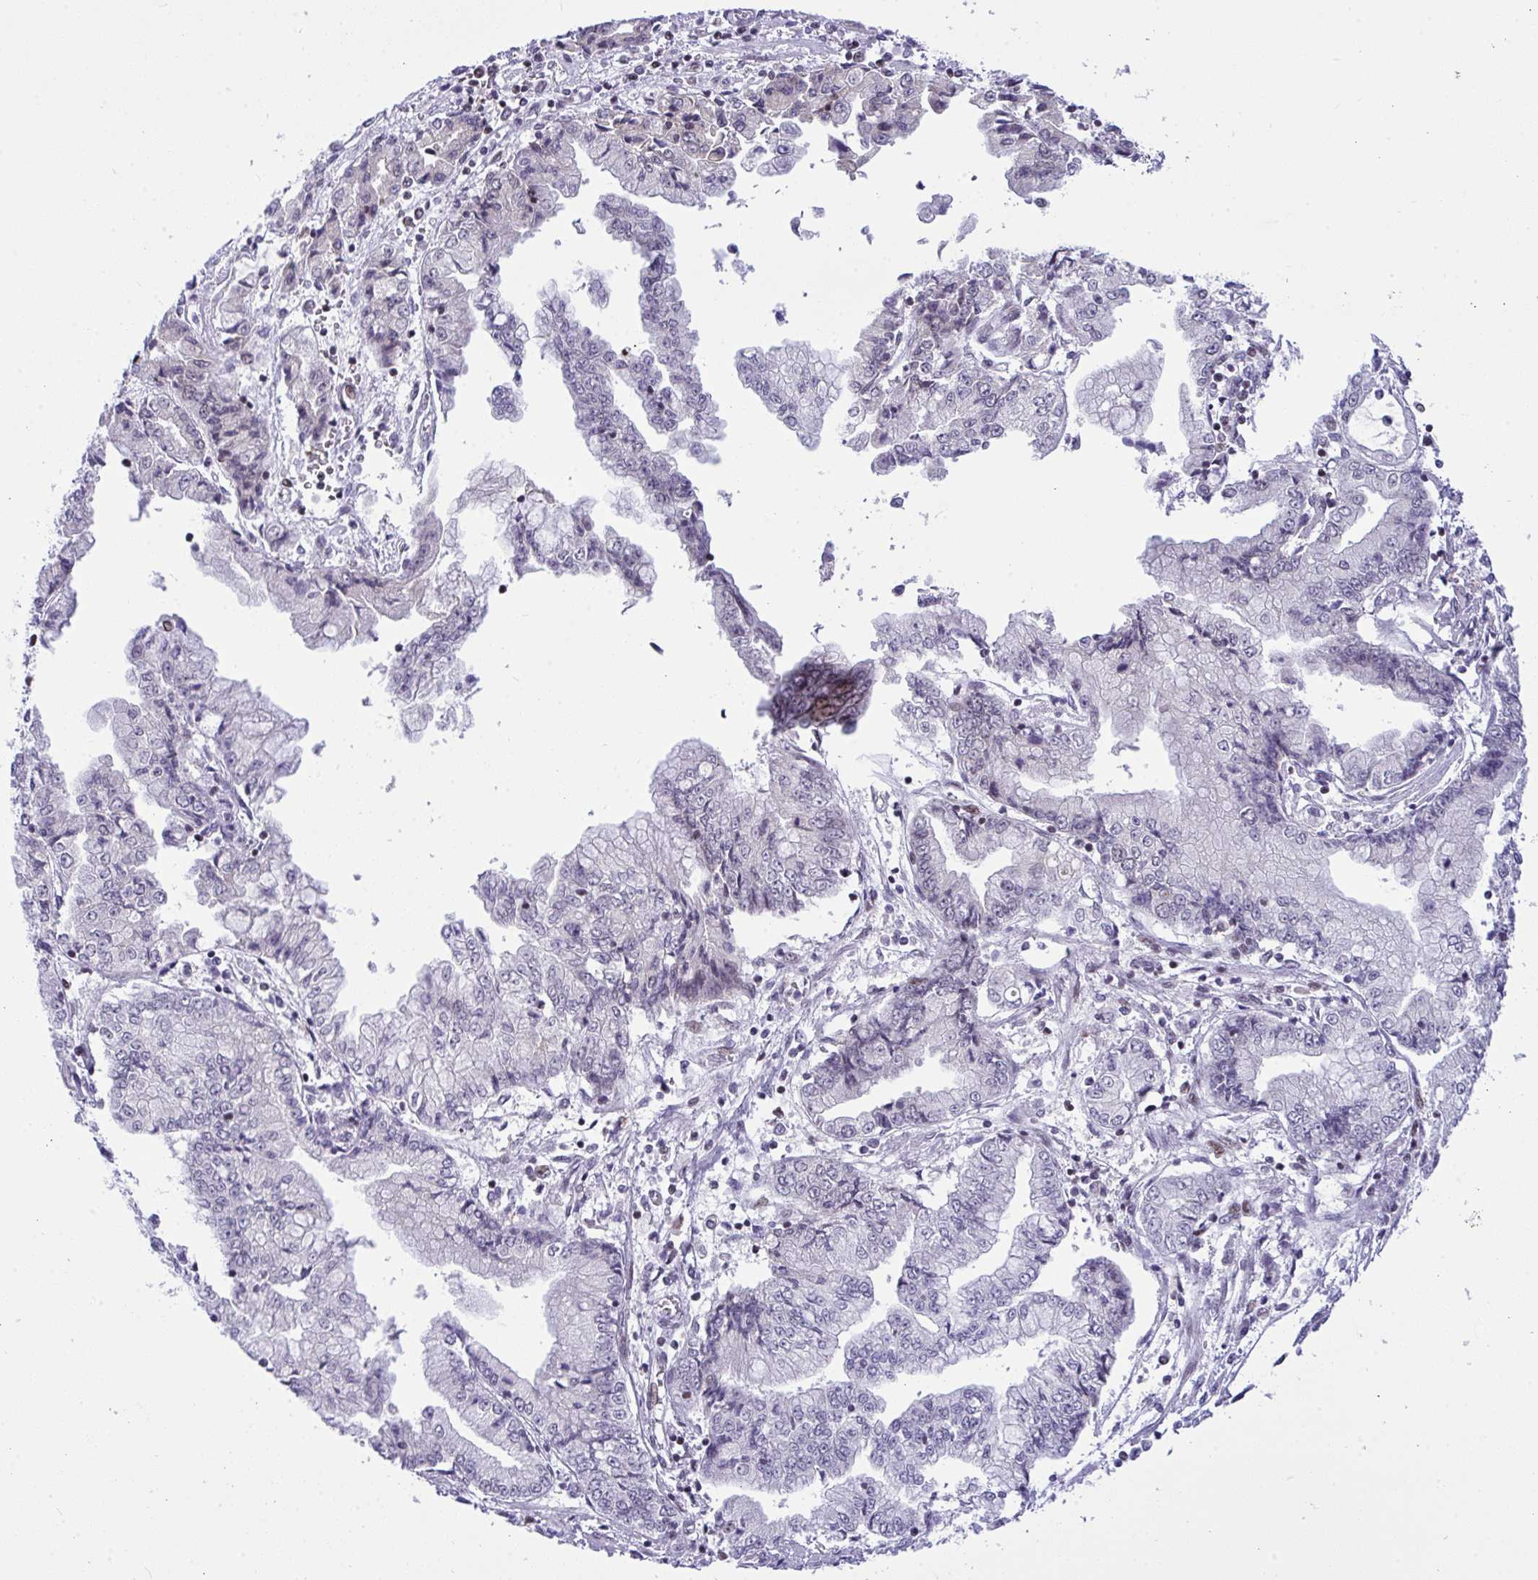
{"staining": {"intensity": "negative", "quantity": "none", "location": "none"}, "tissue": "stomach cancer", "cell_type": "Tumor cells", "image_type": "cancer", "snomed": [{"axis": "morphology", "description": "Adenocarcinoma, NOS"}, {"axis": "topography", "description": "Stomach, upper"}], "caption": "This is an immunohistochemistry (IHC) image of human adenocarcinoma (stomach). There is no staining in tumor cells.", "gene": "ZFHX3", "patient": {"sex": "female", "age": 74}}